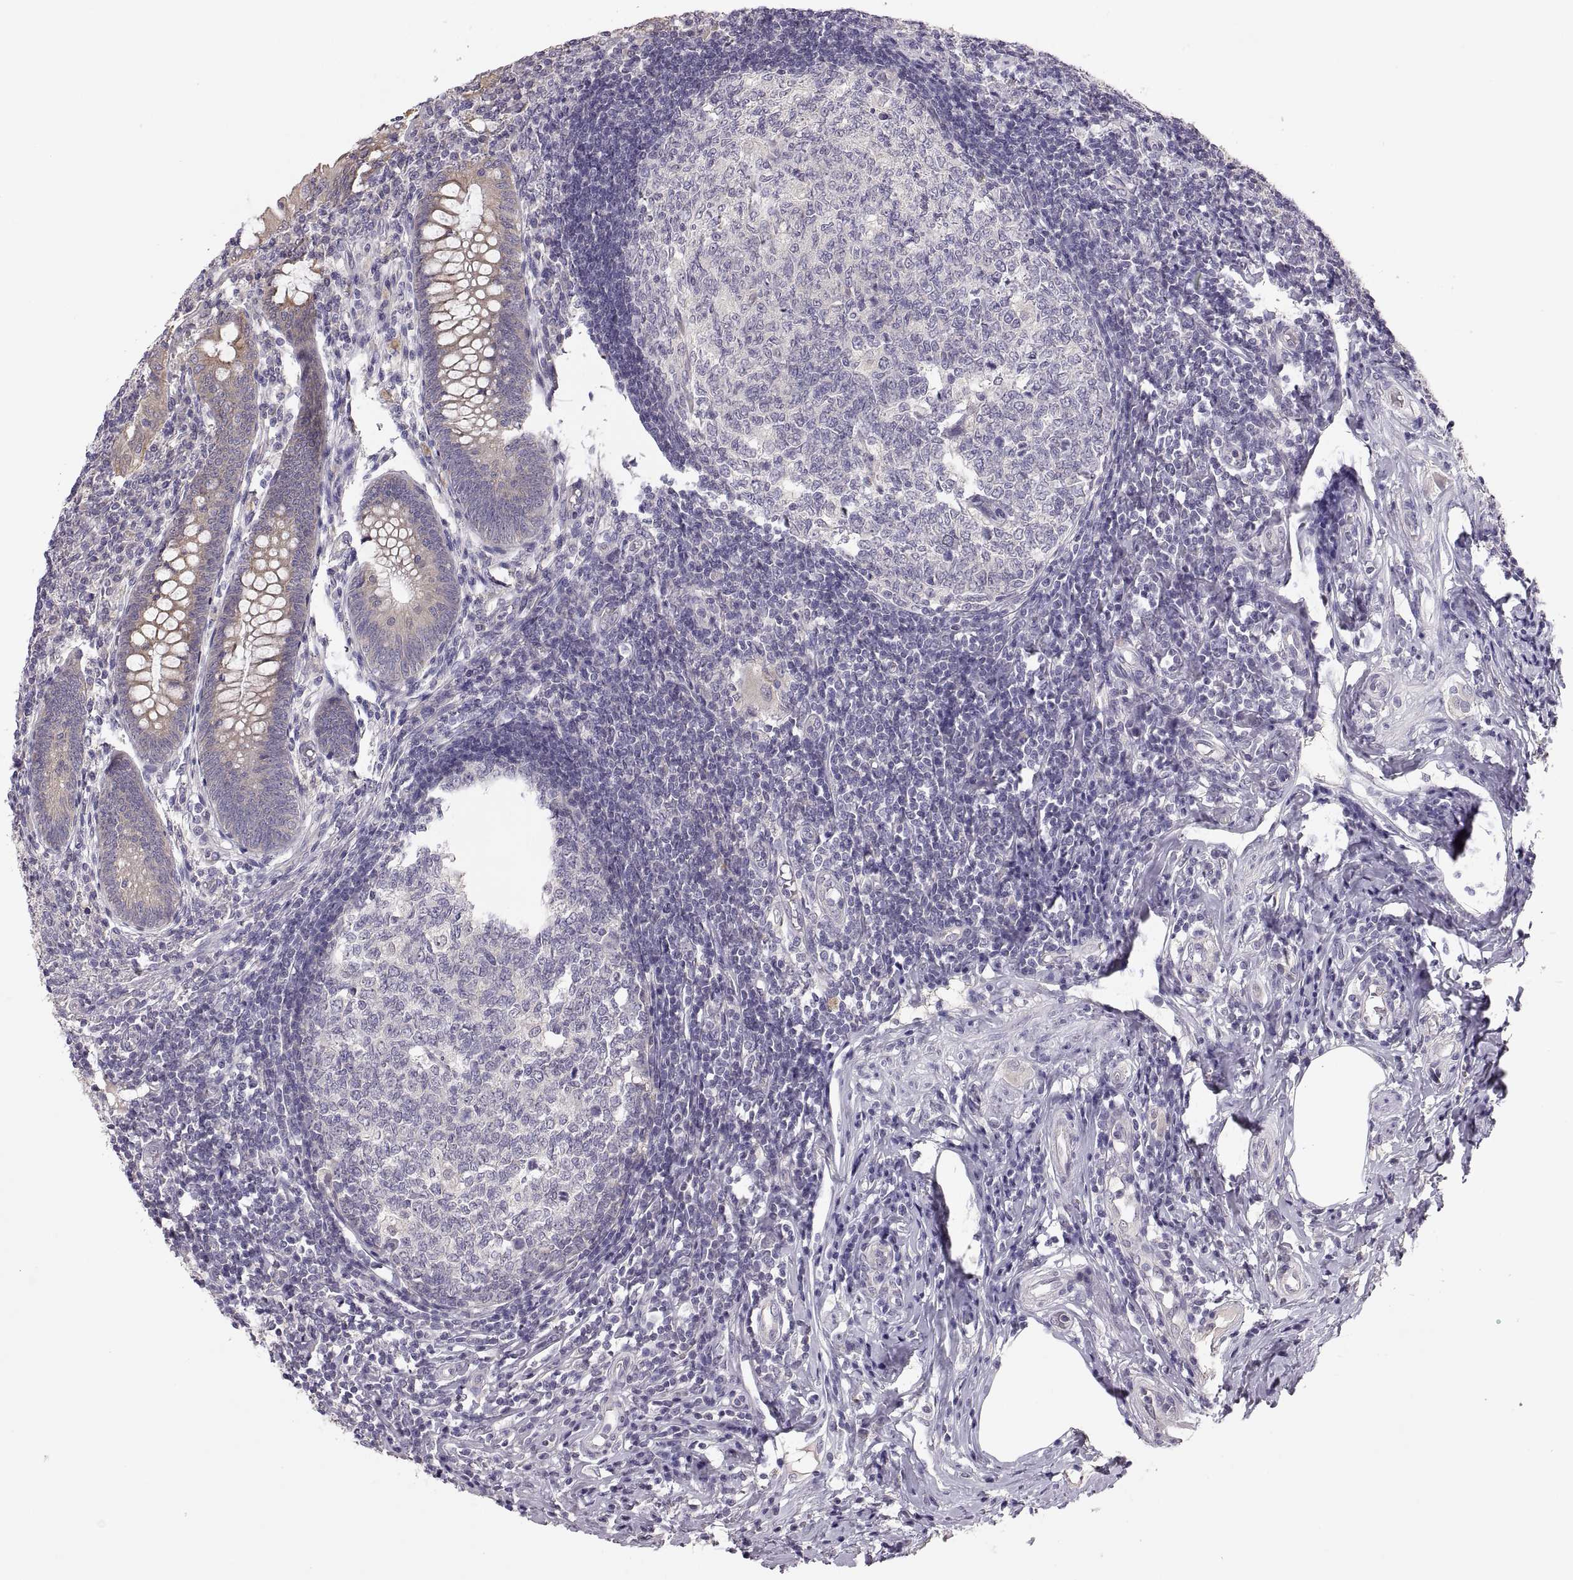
{"staining": {"intensity": "weak", "quantity": ">75%", "location": "cytoplasmic/membranous"}, "tissue": "appendix", "cell_type": "Glandular cells", "image_type": "normal", "snomed": [{"axis": "morphology", "description": "Normal tissue, NOS"}, {"axis": "morphology", "description": "Inflammation, NOS"}, {"axis": "topography", "description": "Appendix"}], "caption": "A low amount of weak cytoplasmic/membranous staining is seen in approximately >75% of glandular cells in unremarkable appendix.", "gene": "ACSBG2", "patient": {"sex": "male", "age": 16}}